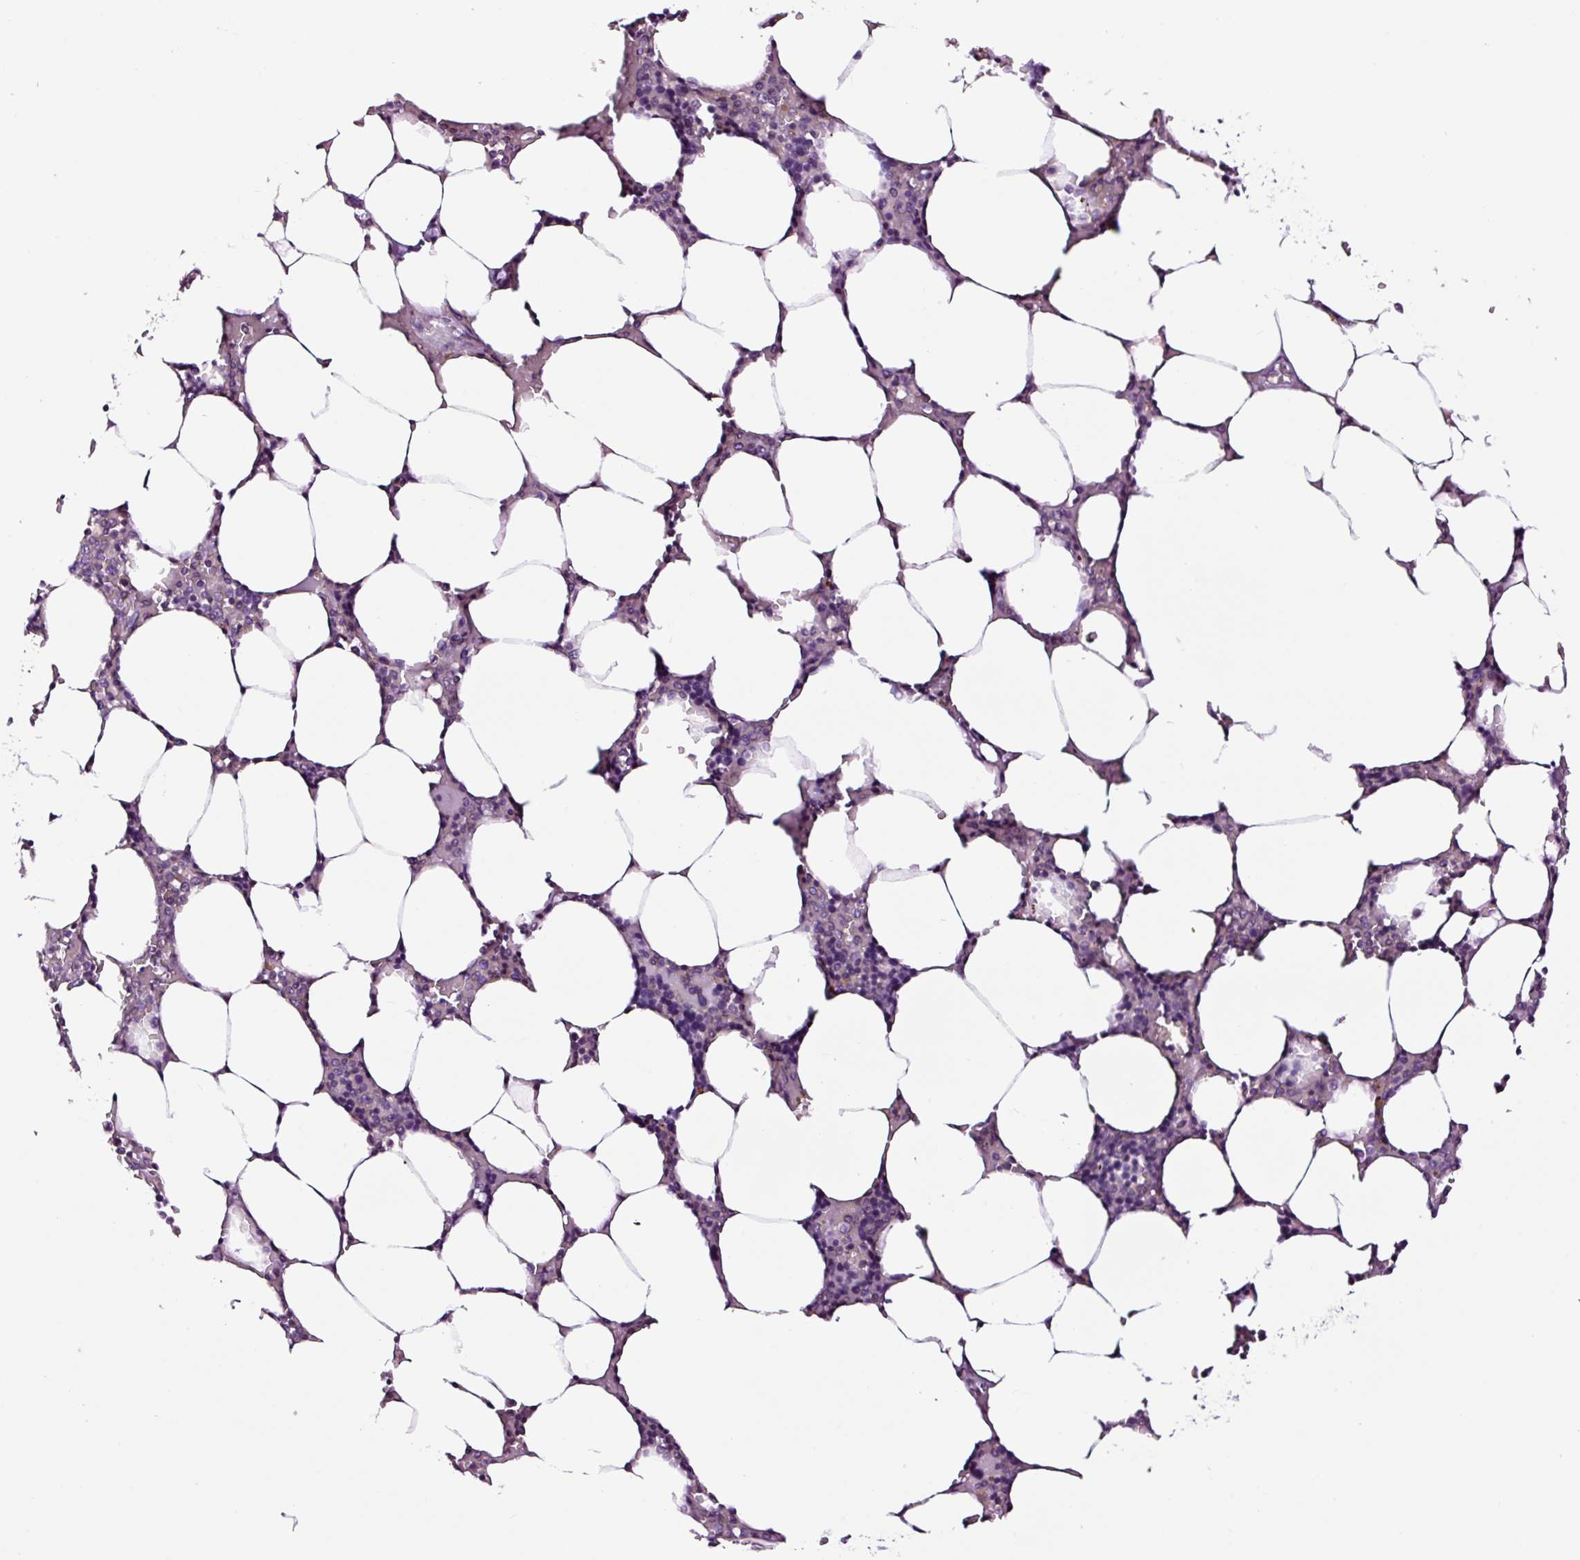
{"staining": {"intensity": "negative", "quantity": "none", "location": "none"}, "tissue": "bone marrow", "cell_type": "Hematopoietic cells", "image_type": "normal", "snomed": [{"axis": "morphology", "description": "Normal tissue, NOS"}, {"axis": "topography", "description": "Bone marrow"}], "caption": "Immunohistochemical staining of unremarkable human bone marrow reveals no significant positivity in hematopoietic cells.", "gene": "TAFA3", "patient": {"sex": "male", "age": 64}}